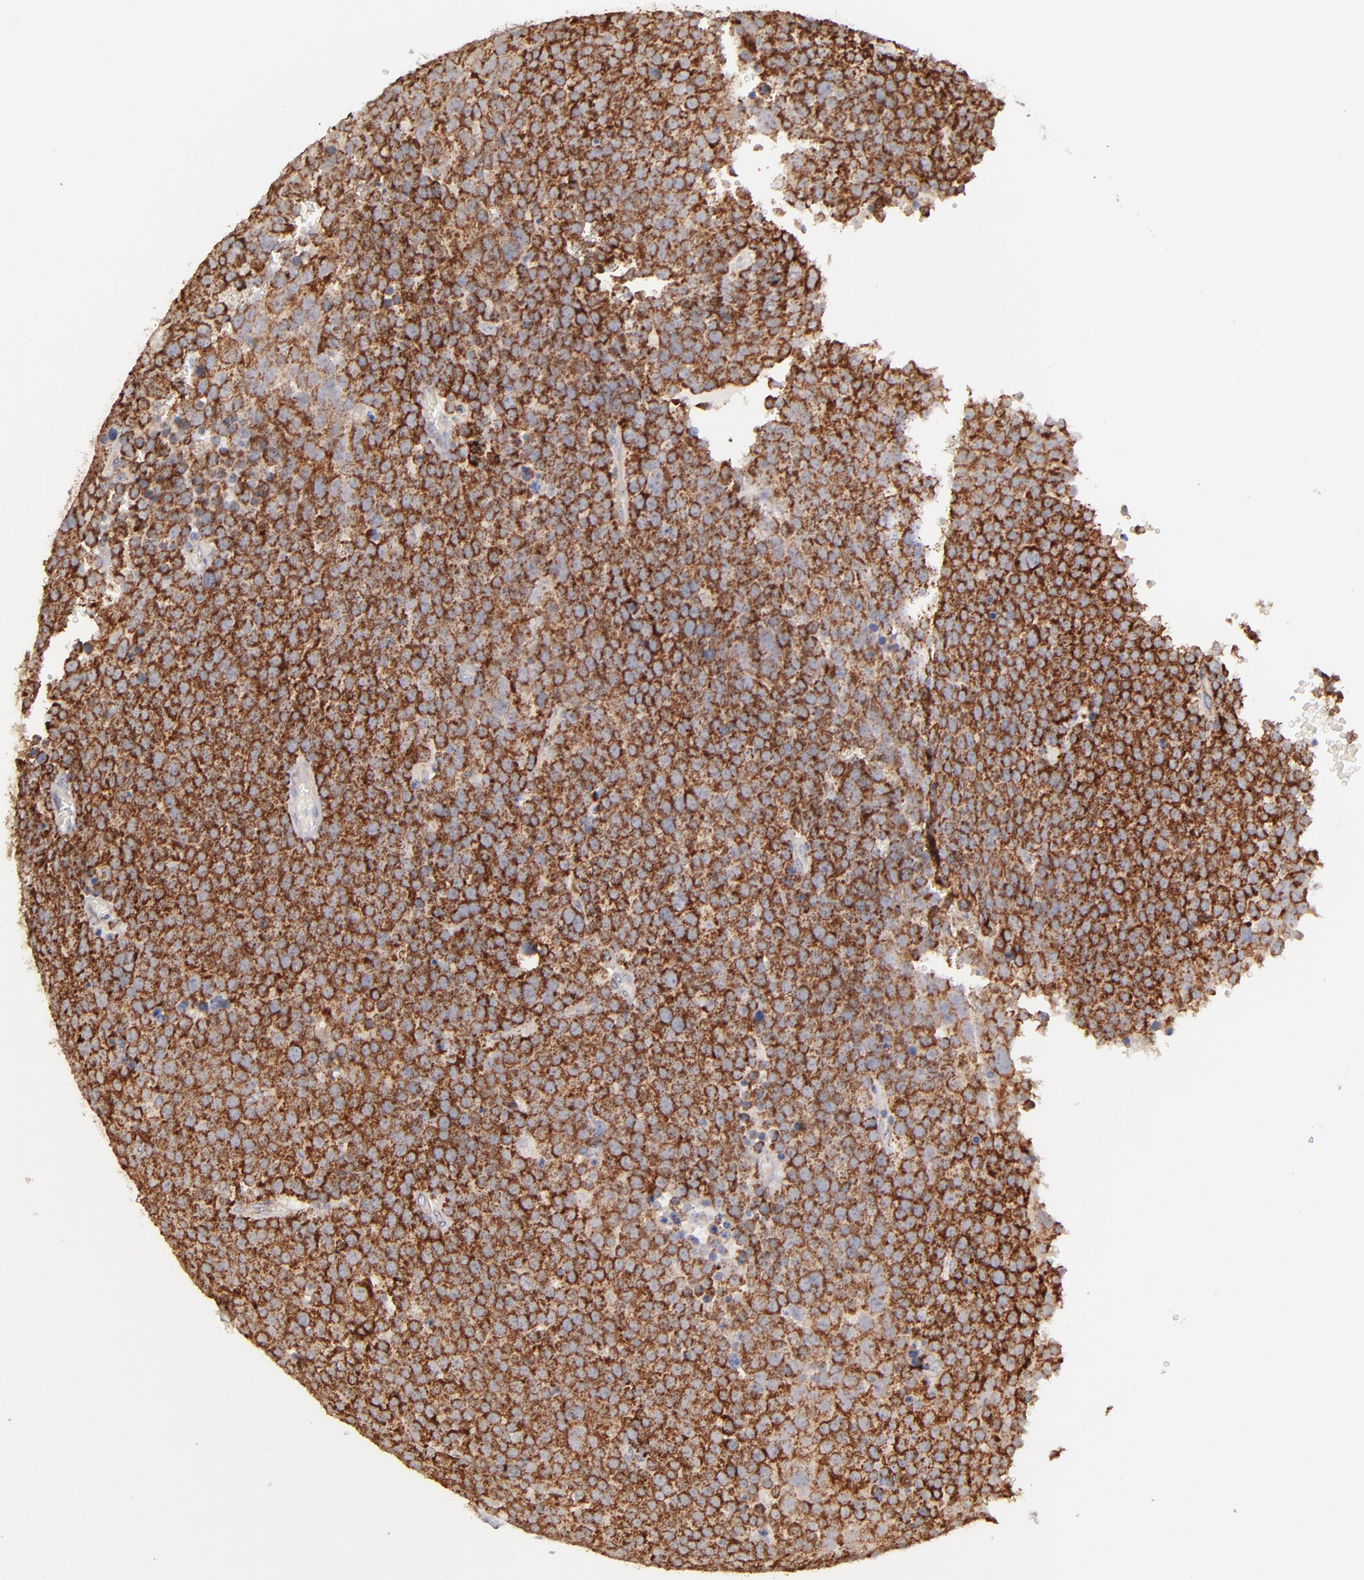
{"staining": {"intensity": "strong", "quantity": ">75%", "location": "cytoplasmic/membranous"}, "tissue": "testis cancer", "cell_type": "Tumor cells", "image_type": "cancer", "snomed": [{"axis": "morphology", "description": "Seminoma, NOS"}, {"axis": "topography", "description": "Testis"}], "caption": "Seminoma (testis) stained with DAB (3,3'-diaminobenzidine) immunohistochemistry demonstrates high levels of strong cytoplasmic/membranous staining in about >75% of tumor cells.", "gene": "SHC1", "patient": {"sex": "male", "age": 71}}